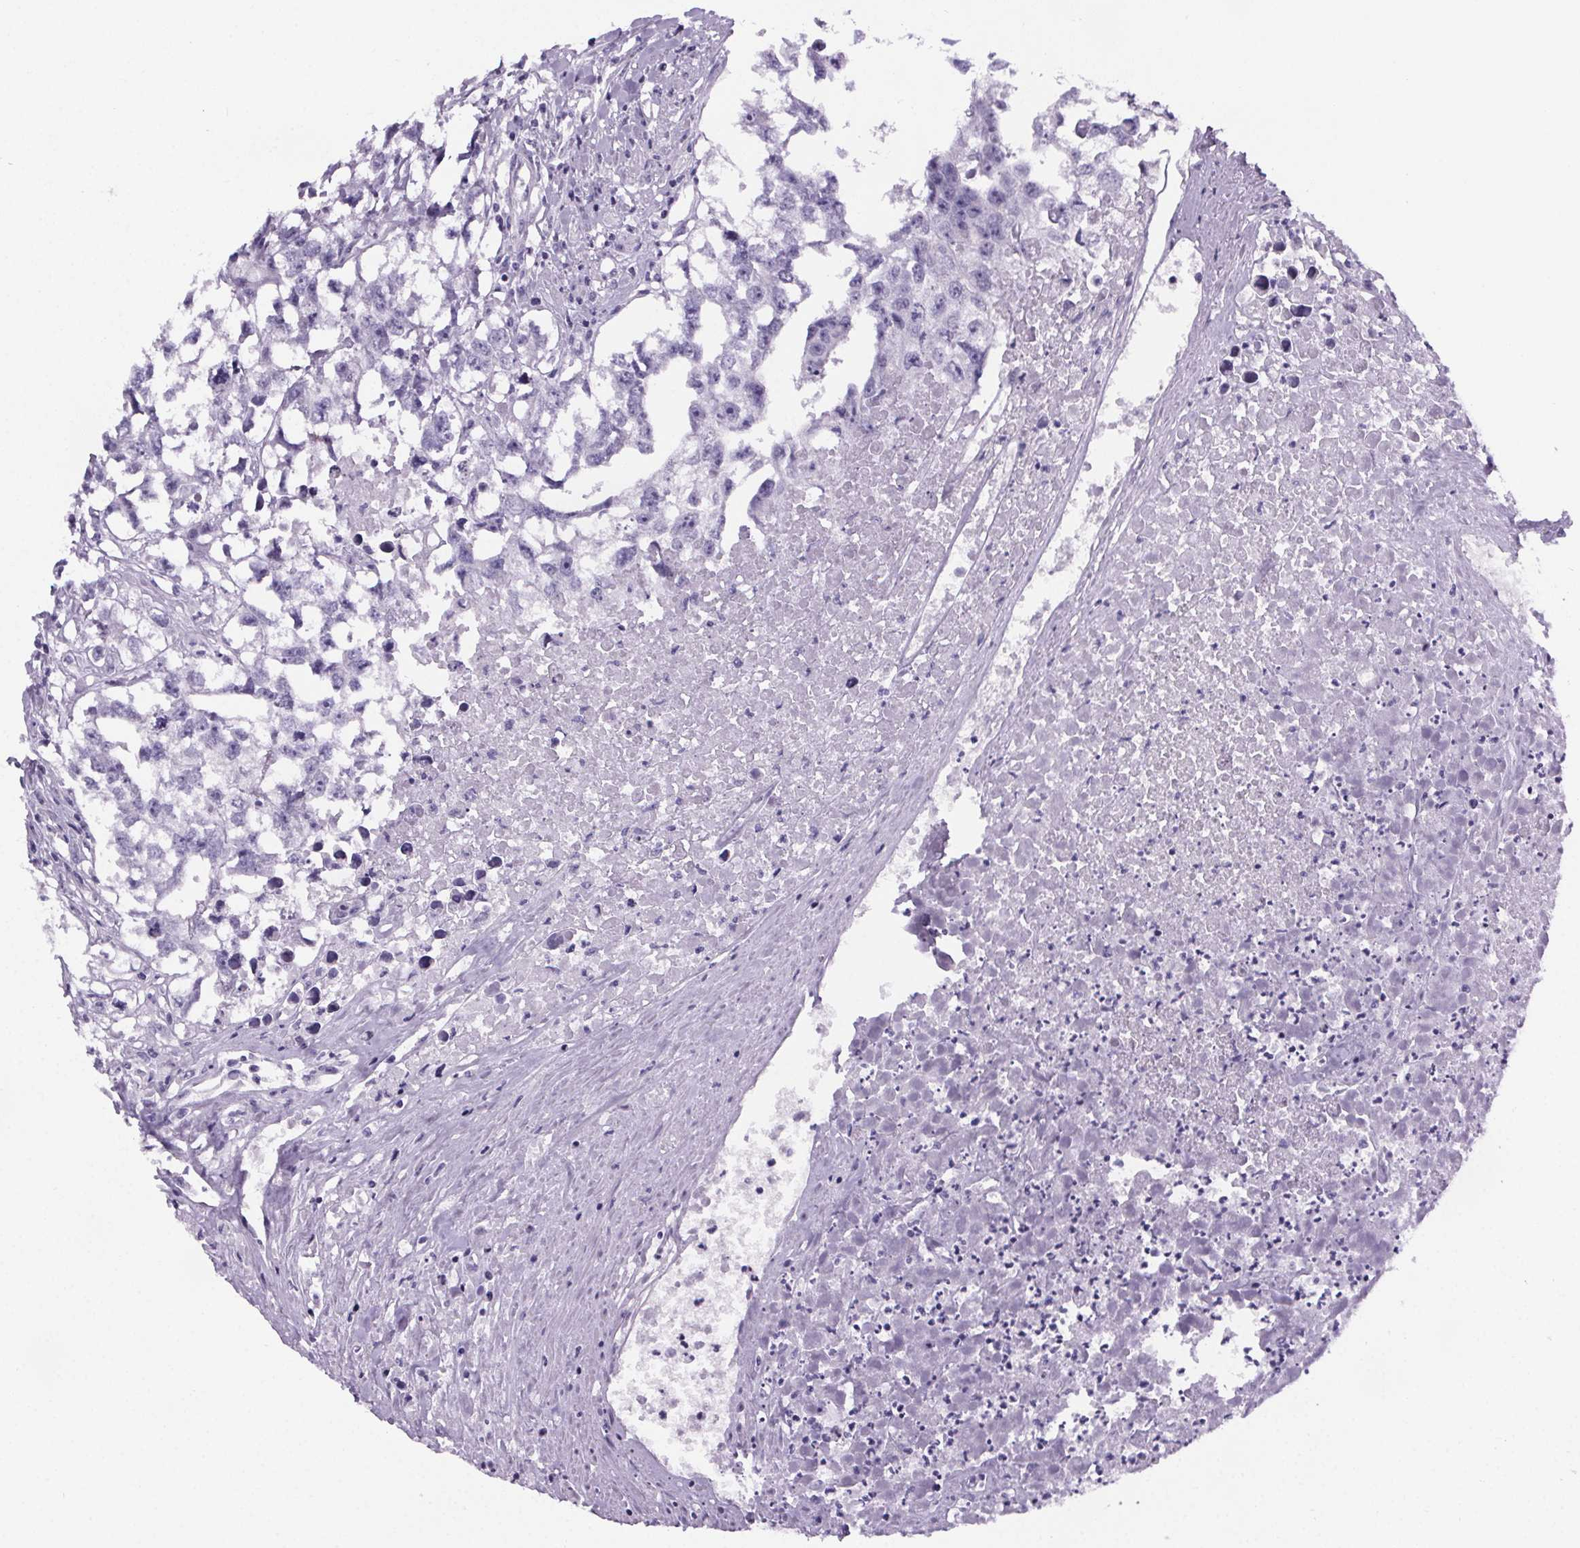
{"staining": {"intensity": "negative", "quantity": "none", "location": "none"}, "tissue": "testis cancer", "cell_type": "Tumor cells", "image_type": "cancer", "snomed": [{"axis": "morphology", "description": "Carcinoma, Embryonal, NOS"}, {"axis": "morphology", "description": "Teratoma, malignant, NOS"}, {"axis": "topography", "description": "Testis"}], "caption": "This is an immunohistochemistry photomicrograph of human testis cancer. There is no staining in tumor cells.", "gene": "CUBN", "patient": {"sex": "male", "age": 44}}